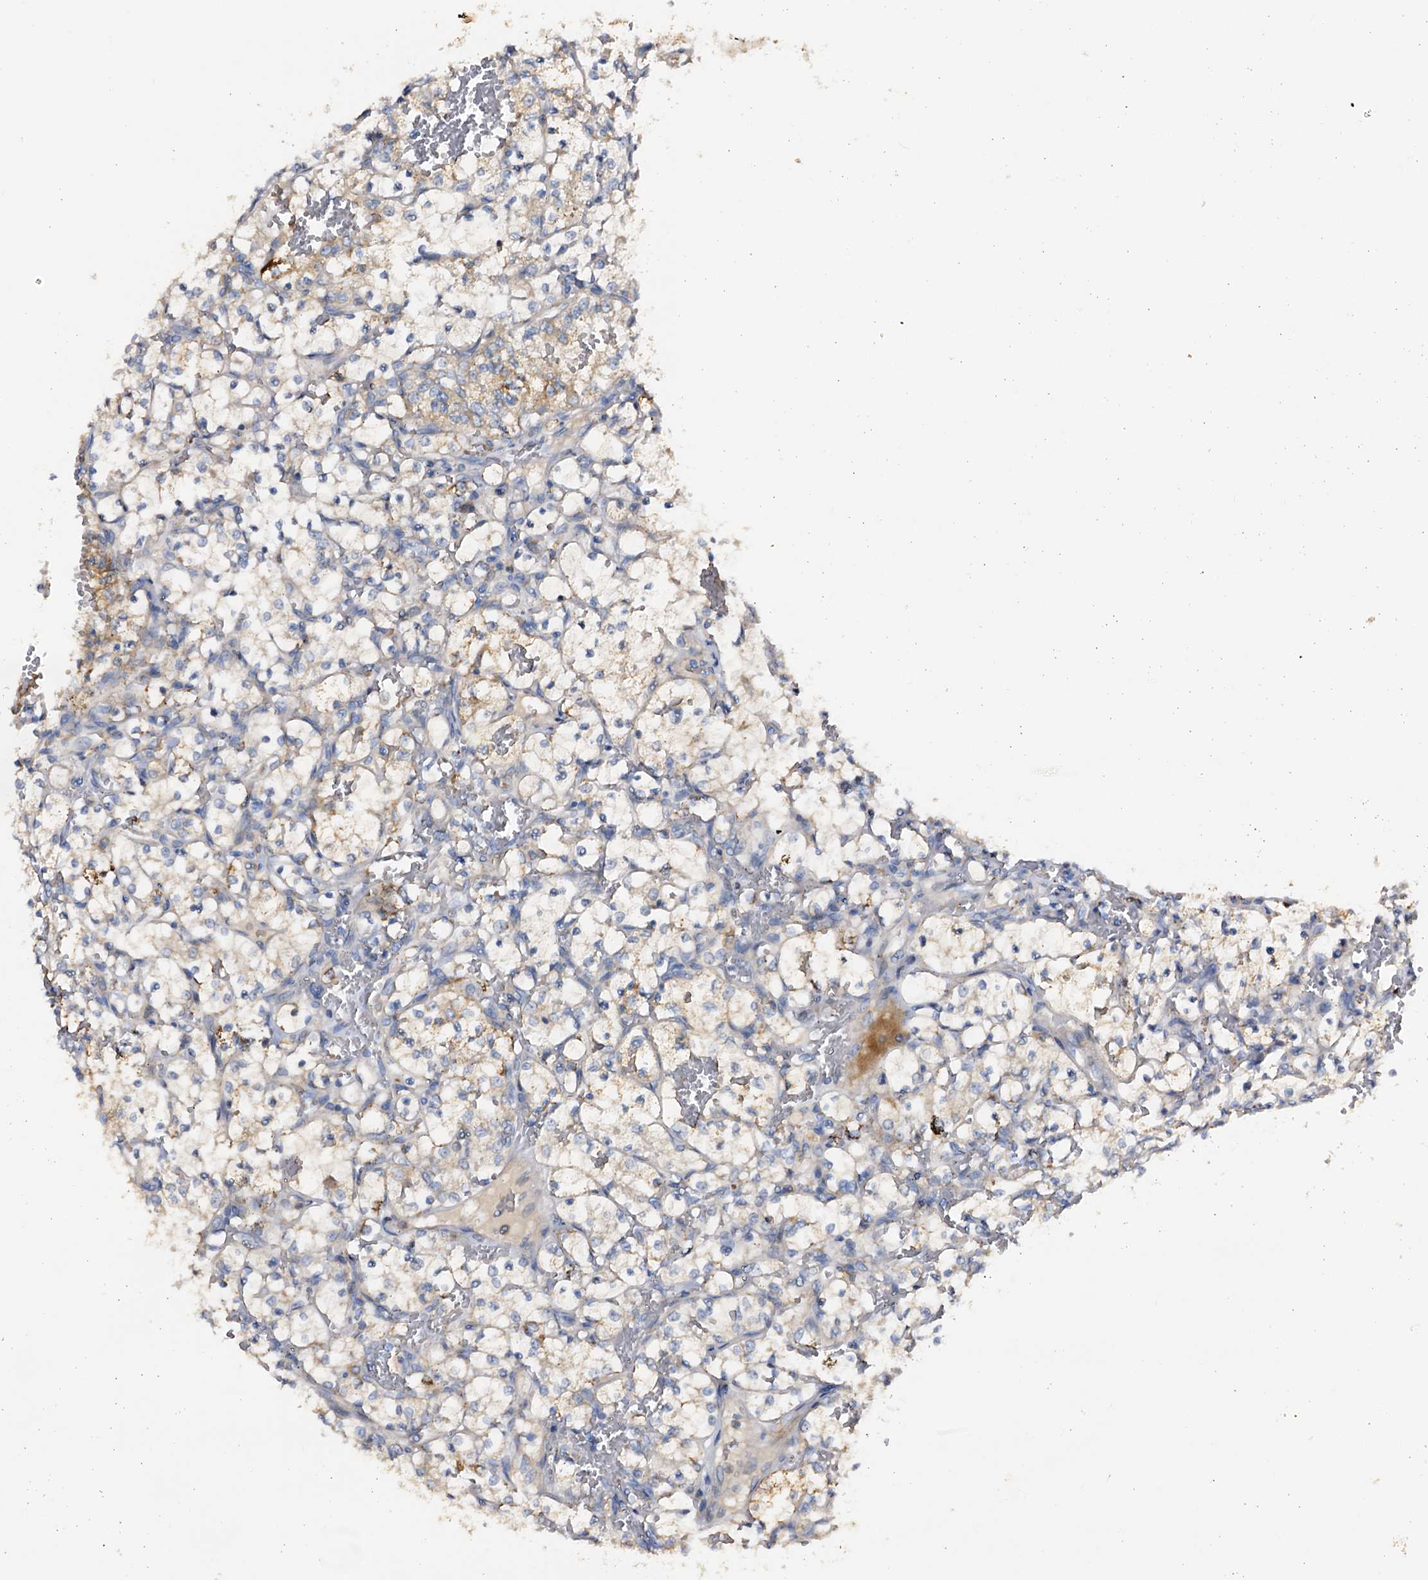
{"staining": {"intensity": "weak", "quantity": "<25%", "location": "cytoplasmic/membranous"}, "tissue": "renal cancer", "cell_type": "Tumor cells", "image_type": "cancer", "snomed": [{"axis": "morphology", "description": "Adenocarcinoma, NOS"}, {"axis": "topography", "description": "Kidney"}], "caption": "High power microscopy micrograph of an immunohistochemistry (IHC) histopathology image of renal cancer (adenocarcinoma), revealing no significant staining in tumor cells.", "gene": "DMXL2", "patient": {"sex": "female", "age": 69}}